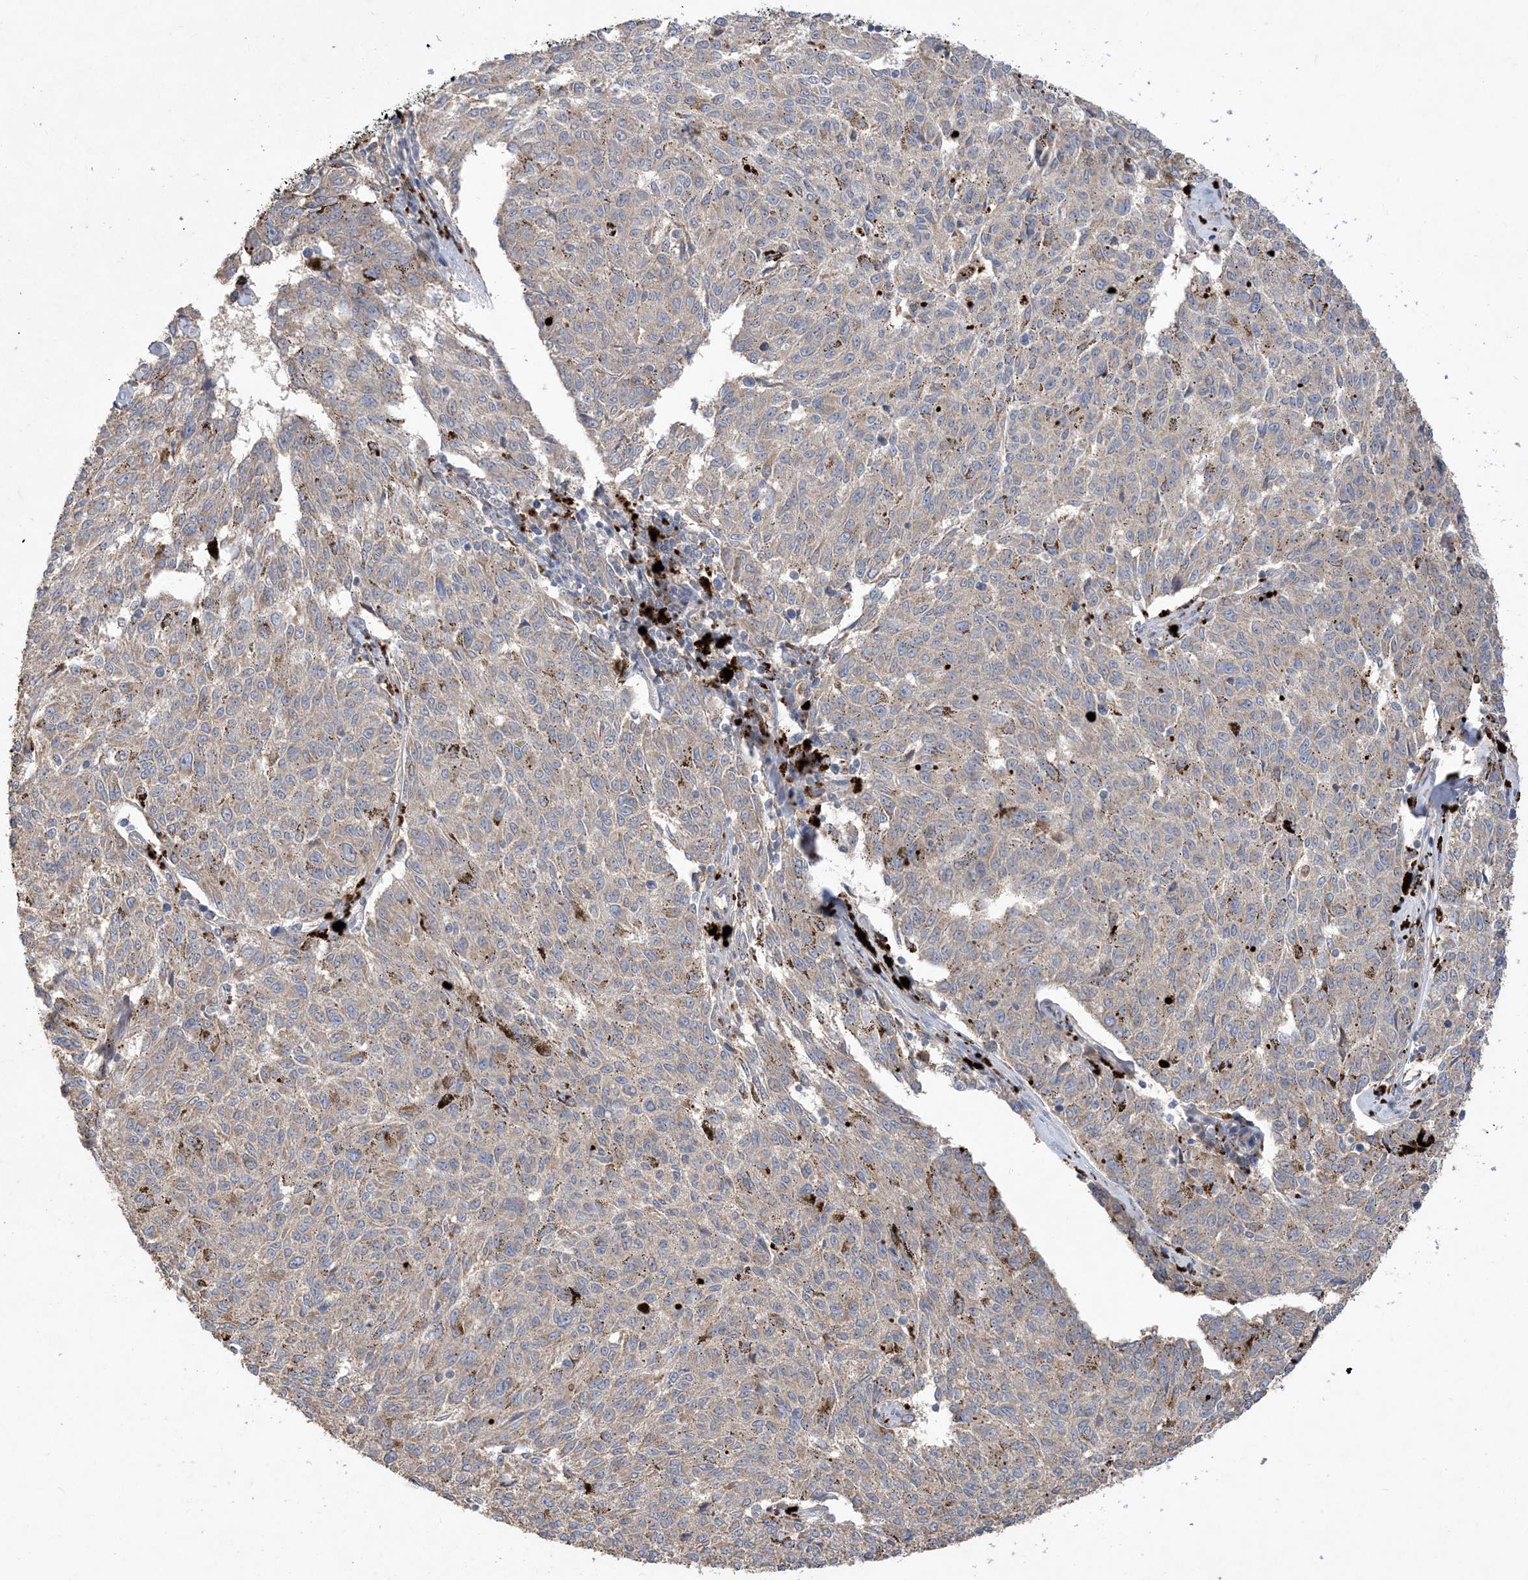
{"staining": {"intensity": "negative", "quantity": "none", "location": "none"}, "tissue": "melanoma", "cell_type": "Tumor cells", "image_type": "cancer", "snomed": [{"axis": "morphology", "description": "Malignant melanoma, NOS"}, {"axis": "topography", "description": "Skin"}], "caption": "Micrograph shows no significant protein positivity in tumor cells of melanoma.", "gene": "MASP2", "patient": {"sex": "female", "age": 72}}